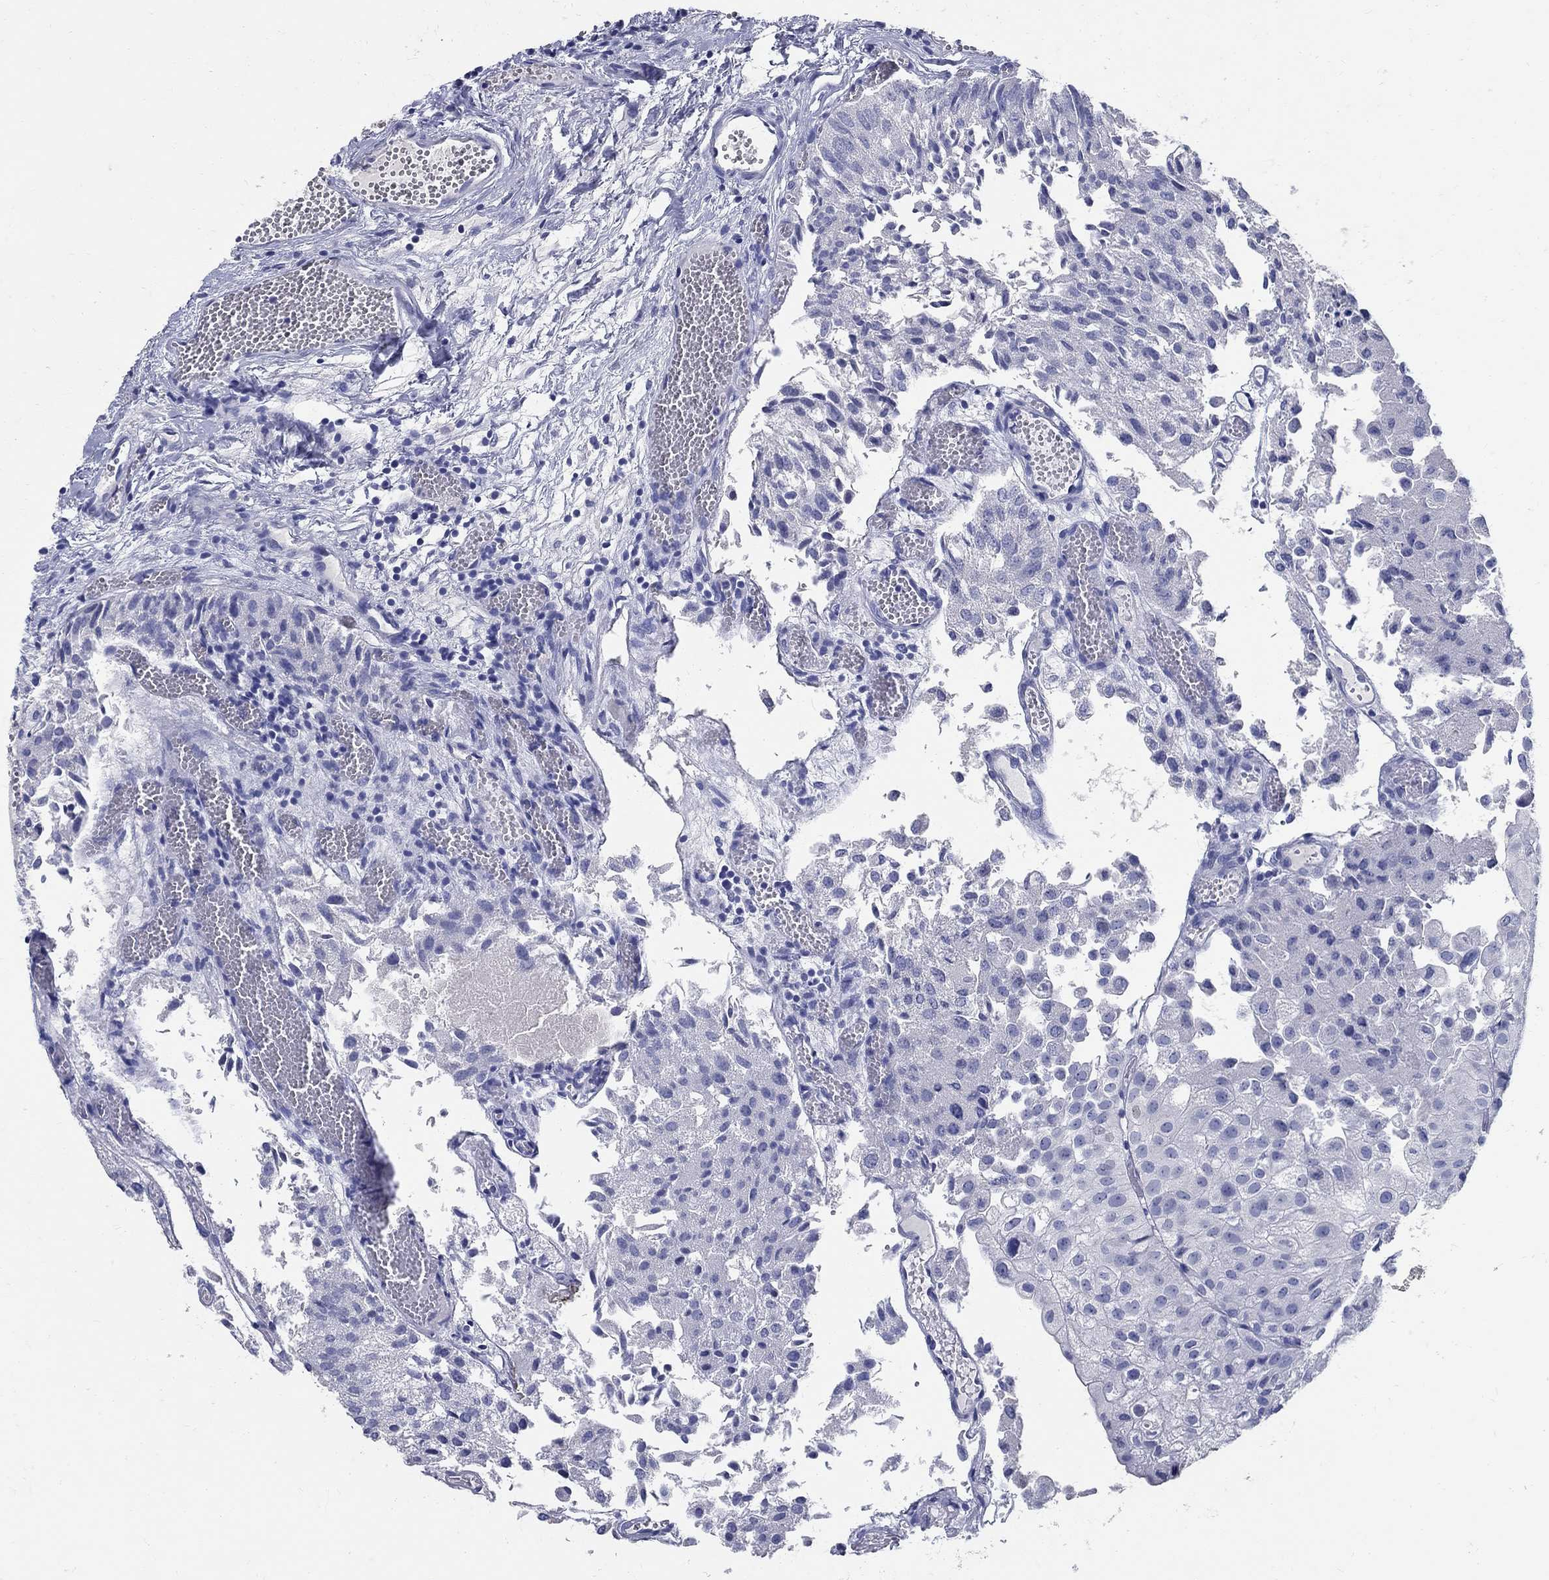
{"staining": {"intensity": "negative", "quantity": "none", "location": "none"}, "tissue": "urothelial cancer", "cell_type": "Tumor cells", "image_type": "cancer", "snomed": [{"axis": "morphology", "description": "Urothelial carcinoma, Low grade"}, {"axis": "topography", "description": "Urinary bladder"}], "caption": "This is an IHC micrograph of human urothelial cancer. There is no expression in tumor cells.", "gene": "SOX2", "patient": {"sex": "female", "age": 78}}